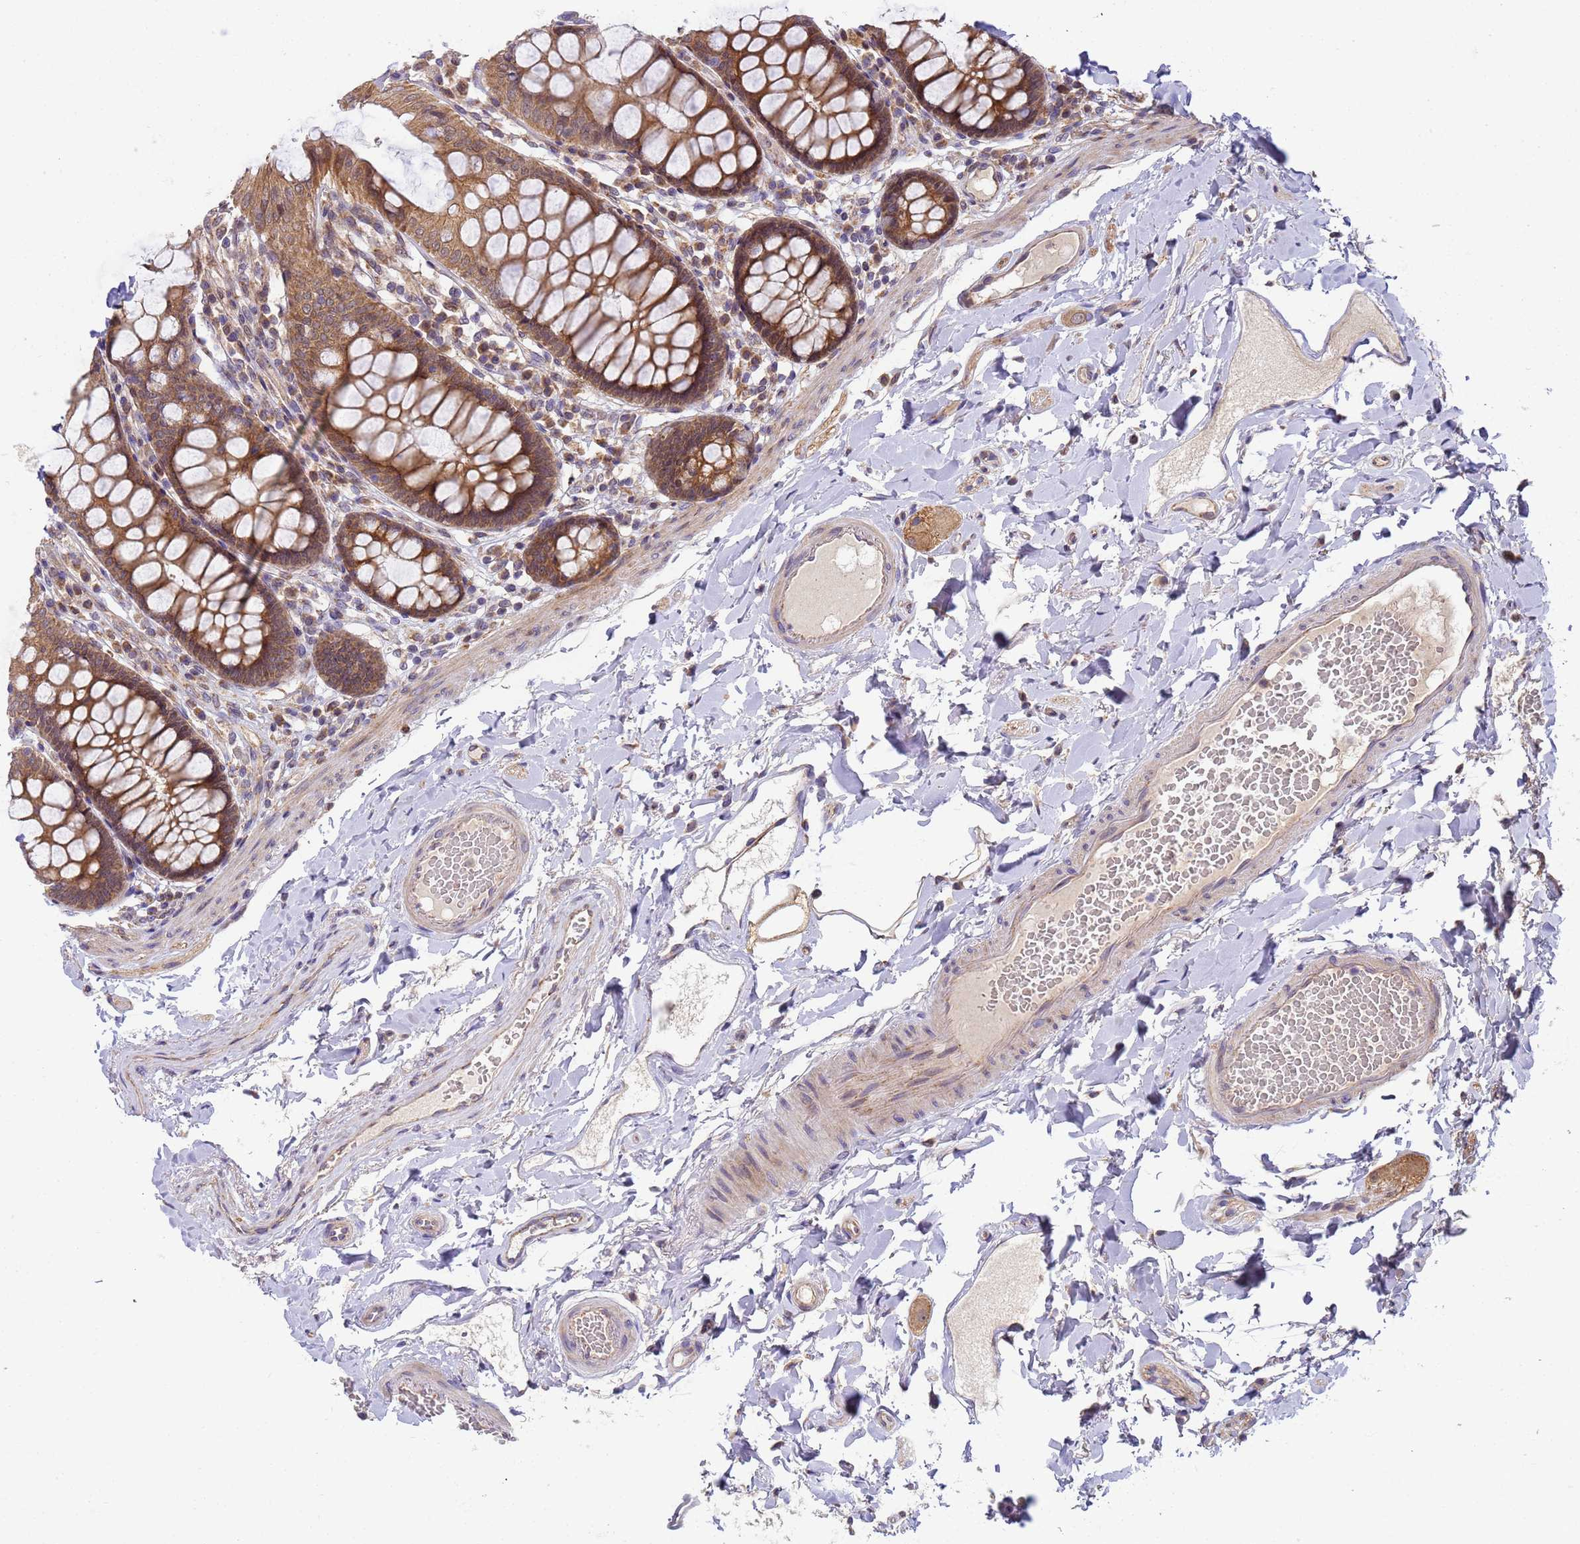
{"staining": {"intensity": "weak", "quantity": ">75%", "location": "cytoplasmic/membranous"}, "tissue": "colon", "cell_type": "Endothelial cells", "image_type": "normal", "snomed": [{"axis": "morphology", "description": "Normal tissue, NOS"}, {"axis": "topography", "description": "Colon"}], "caption": "Weak cytoplasmic/membranous protein staining is appreciated in approximately >75% of endothelial cells in colon.", "gene": "RAPGEF3", "patient": {"sex": "male", "age": 84}}